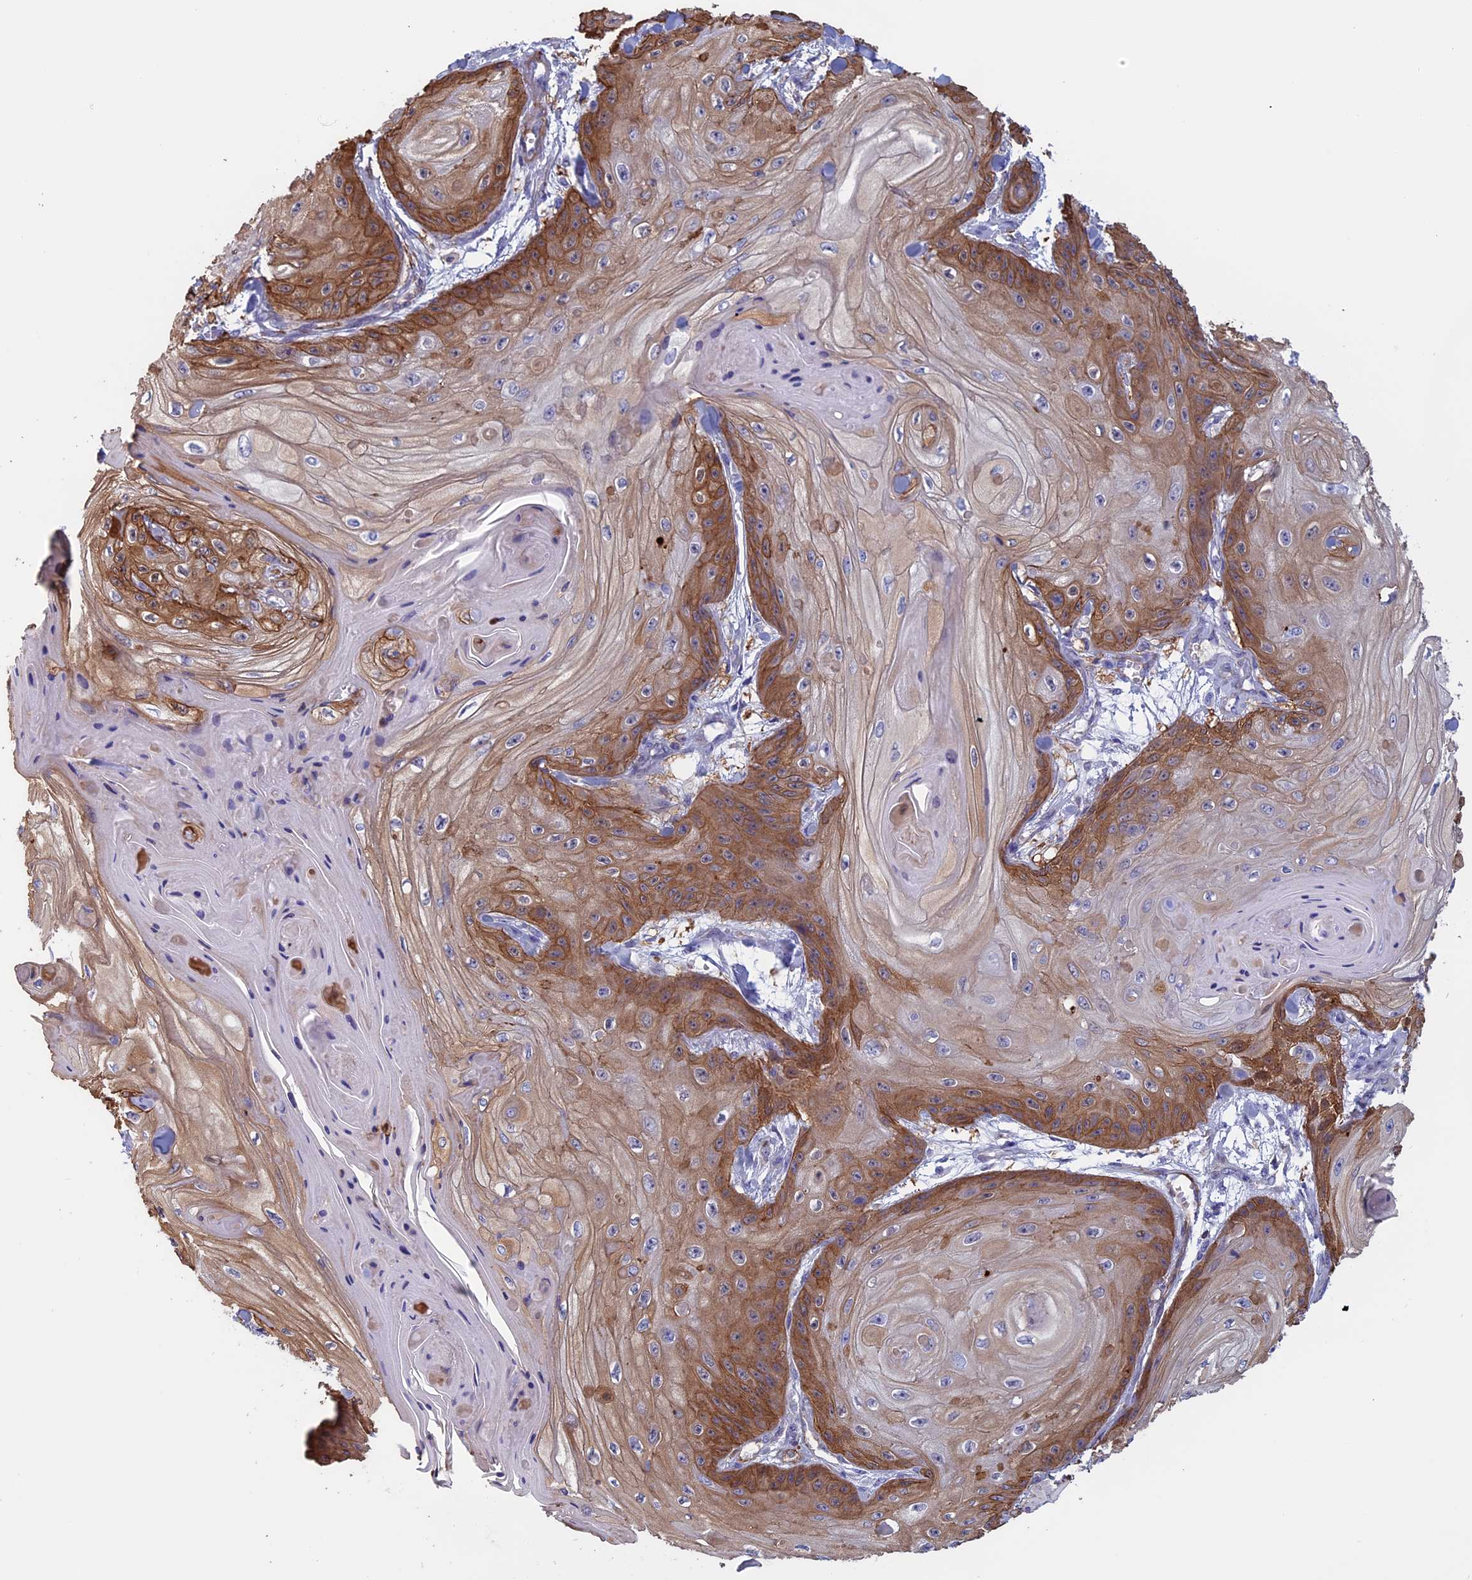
{"staining": {"intensity": "moderate", "quantity": "25%-75%", "location": "cytoplasmic/membranous"}, "tissue": "skin cancer", "cell_type": "Tumor cells", "image_type": "cancer", "snomed": [{"axis": "morphology", "description": "Squamous cell carcinoma, NOS"}, {"axis": "topography", "description": "Skin"}], "caption": "Immunohistochemistry photomicrograph of neoplastic tissue: skin cancer (squamous cell carcinoma) stained using immunohistochemistry reveals medium levels of moderate protein expression localized specifically in the cytoplasmic/membranous of tumor cells, appearing as a cytoplasmic/membranous brown color.", "gene": "ANGPTL2", "patient": {"sex": "male", "age": 74}}